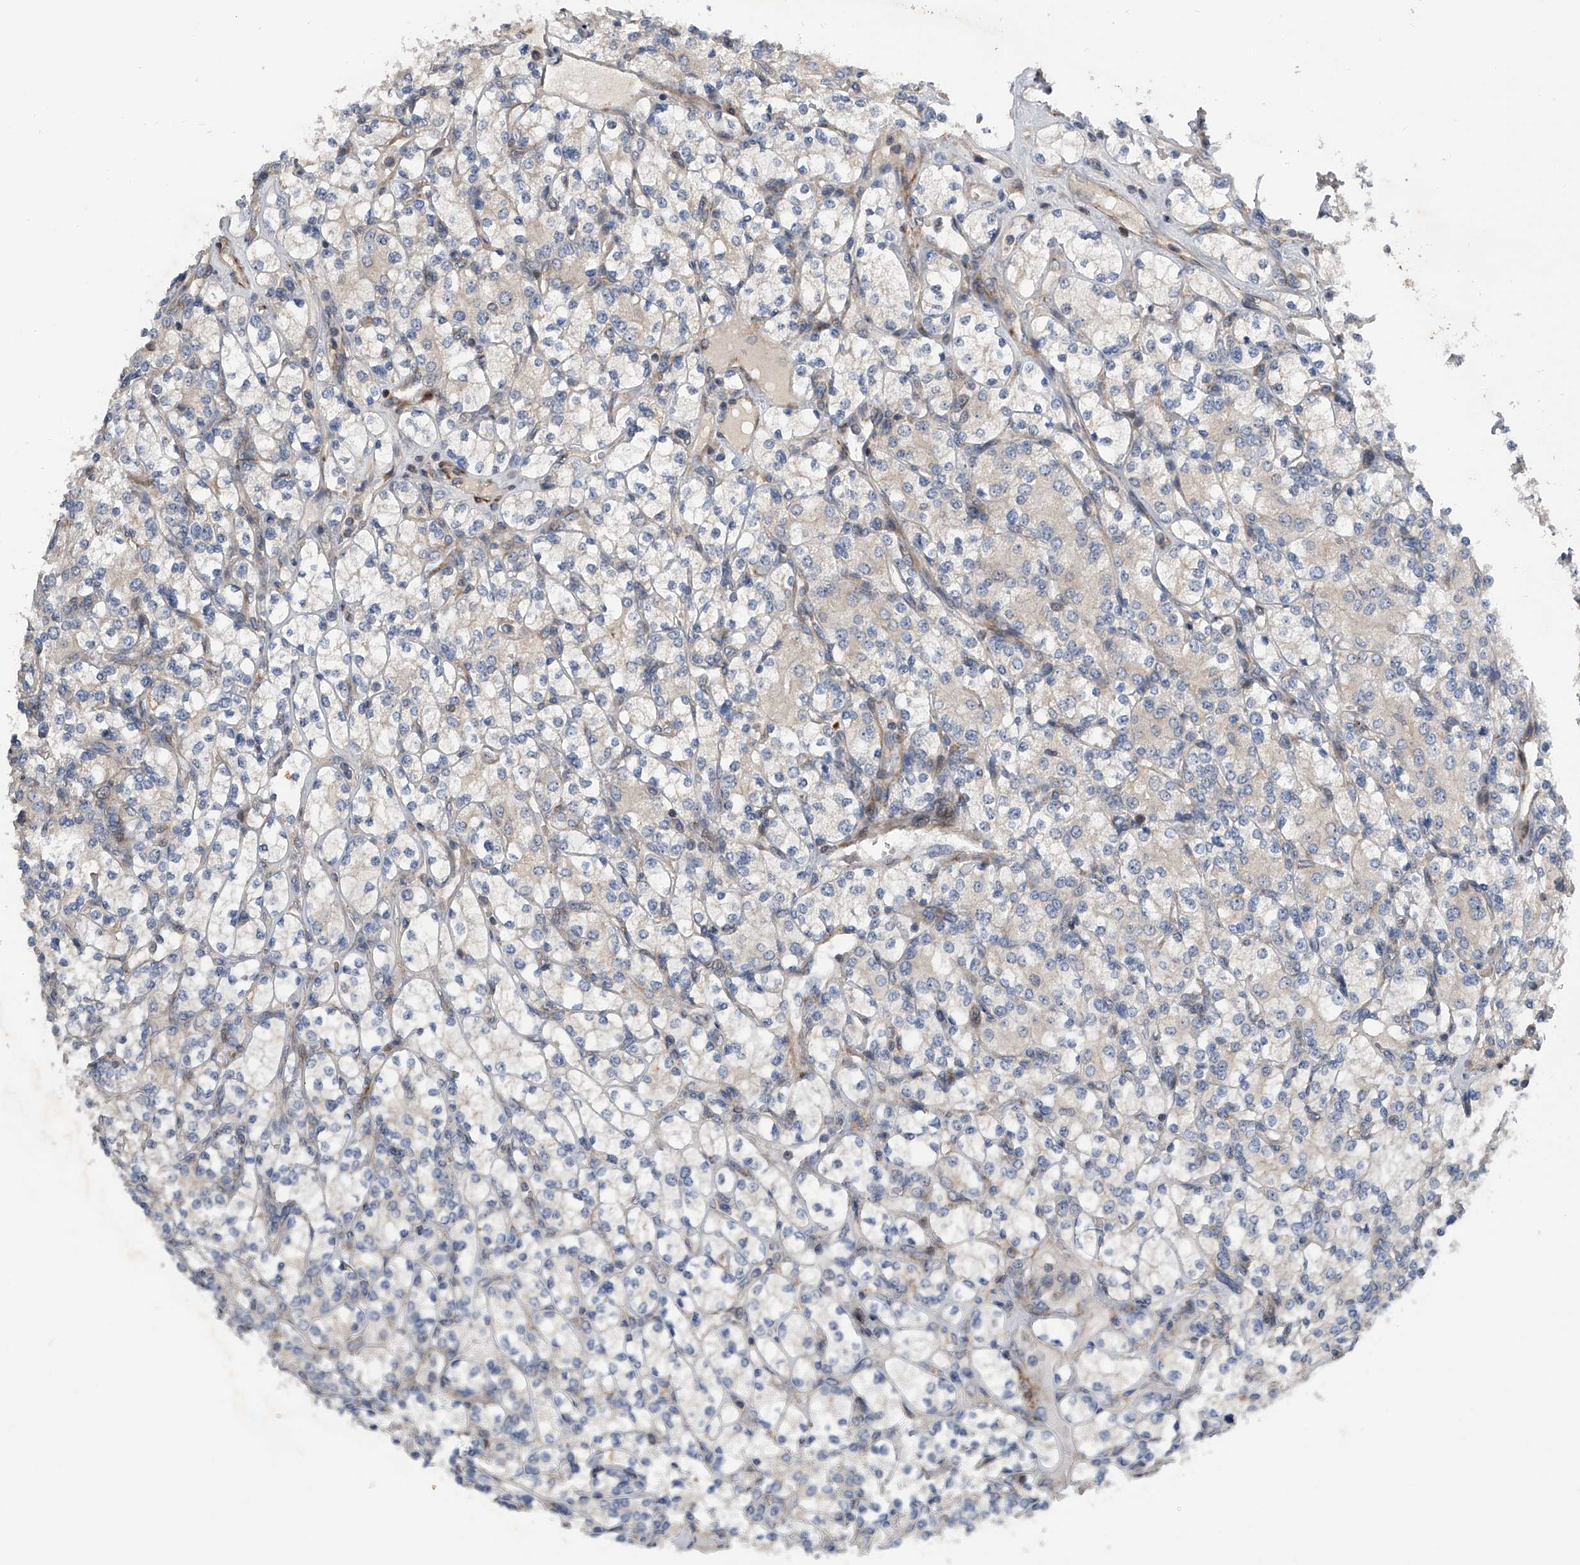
{"staining": {"intensity": "negative", "quantity": "none", "location": "none"}, "tissue": "renal cancer", "cell_type": "Tumor cells", "image_type": "cancer", "snomed": [{"axis": "morphology", "description": "Adenocarcinoma, NOS"}, {"axis": "topography", "description": "Kidney"}], "caption": "Tumor cells are negative for brown protein staining in renal cancer.", "gene": "DLGAP2", "patient": {"sex": "male", "age": 77}}